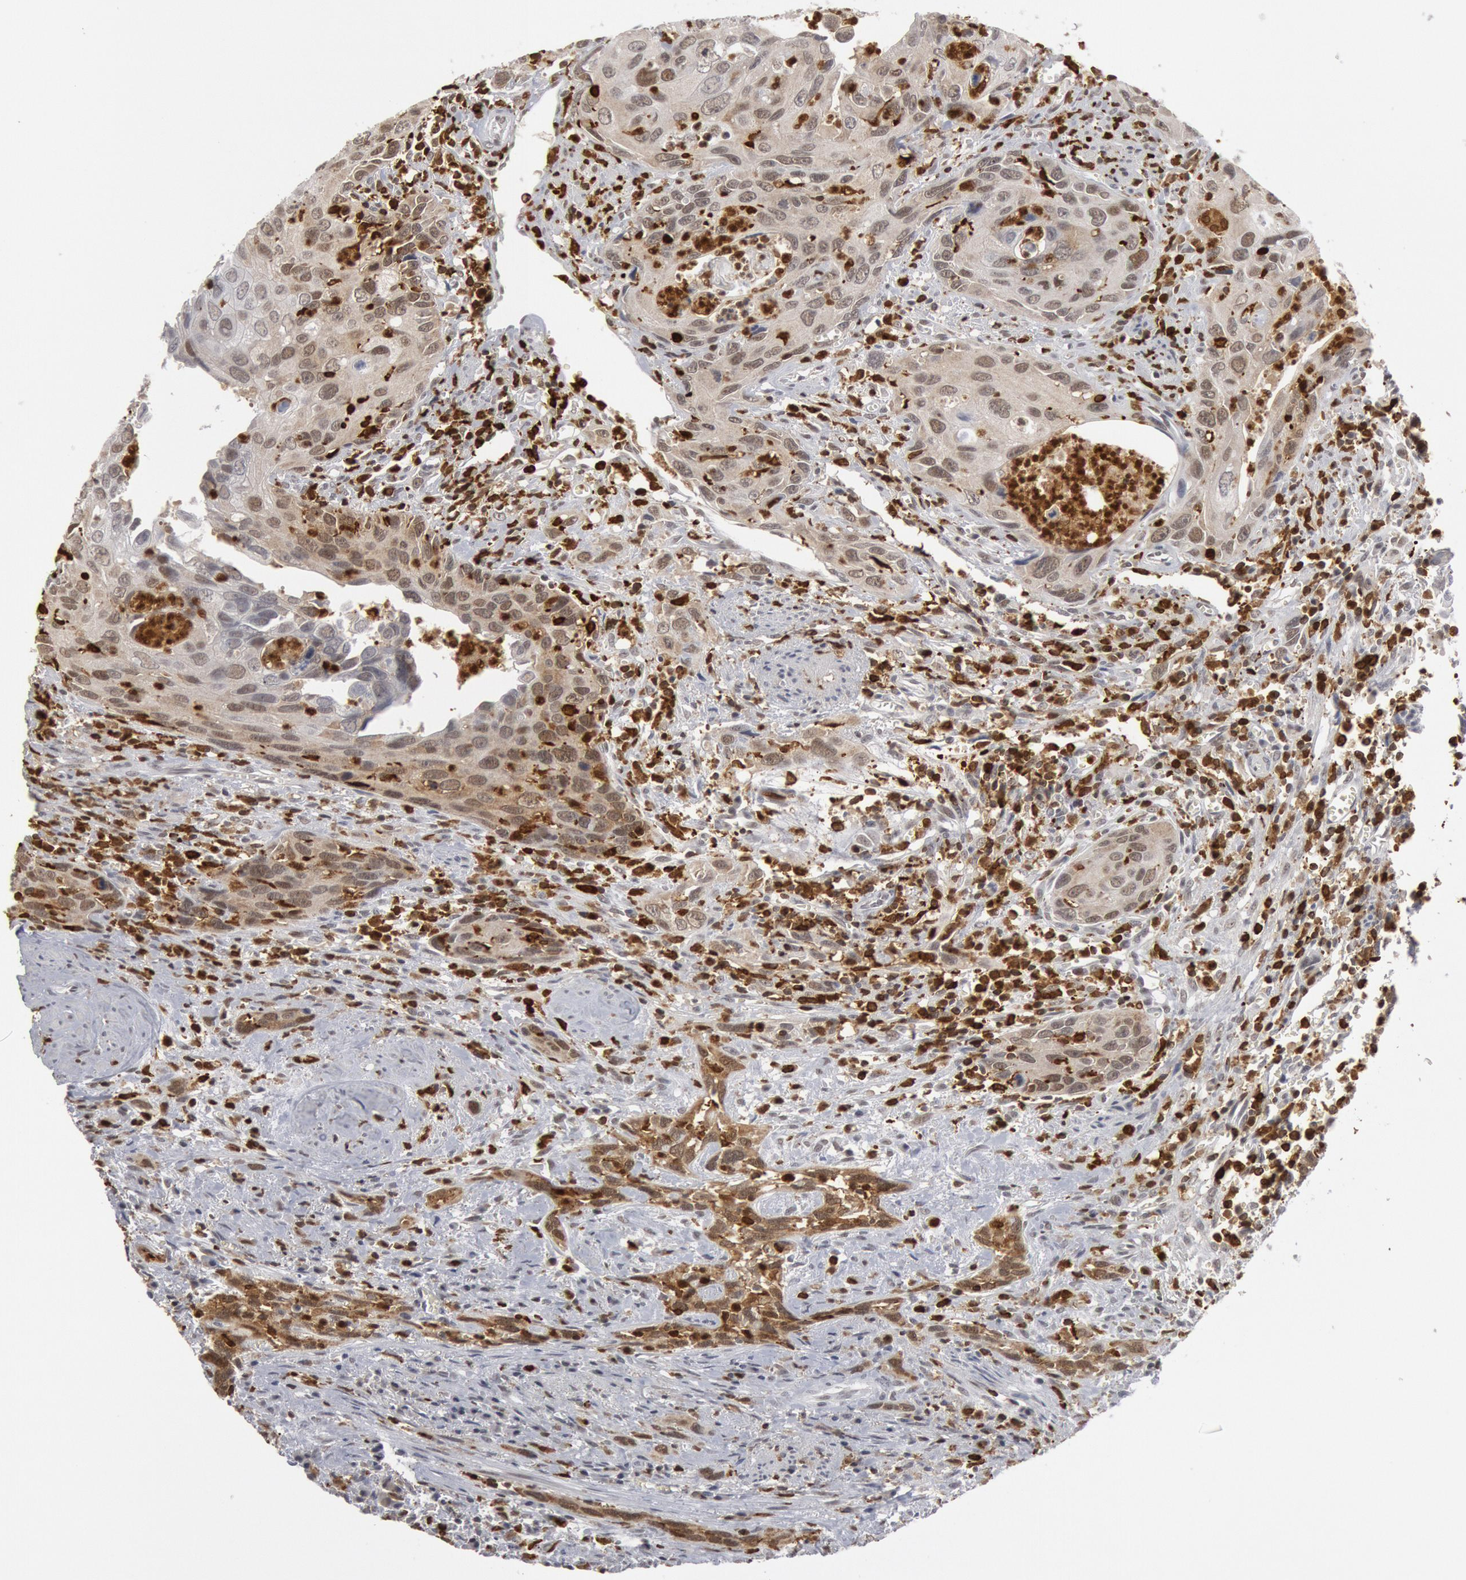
{"staining": {"intensity": "weak", "quantity": ">75%", "location": "cytoplasmic/membranous,nuclear"}, "tissue": "urothelial cancer", "cell_type": "Tumor cells", "image_type": "cancer", "snomed": [{"axis": "morphology", "description": "Urothelial carcinoma, High grade"}, {"axis": "topography", "description": "Urinary bladder"}], "caption": "Tumor cells display low levels of weak cytoplasmic/membranous and nuclear staining in approximately >75% of cells in urothelial cancer.", "gene": "PTPN6", "patient": {"sex": "male", "age": 71}}